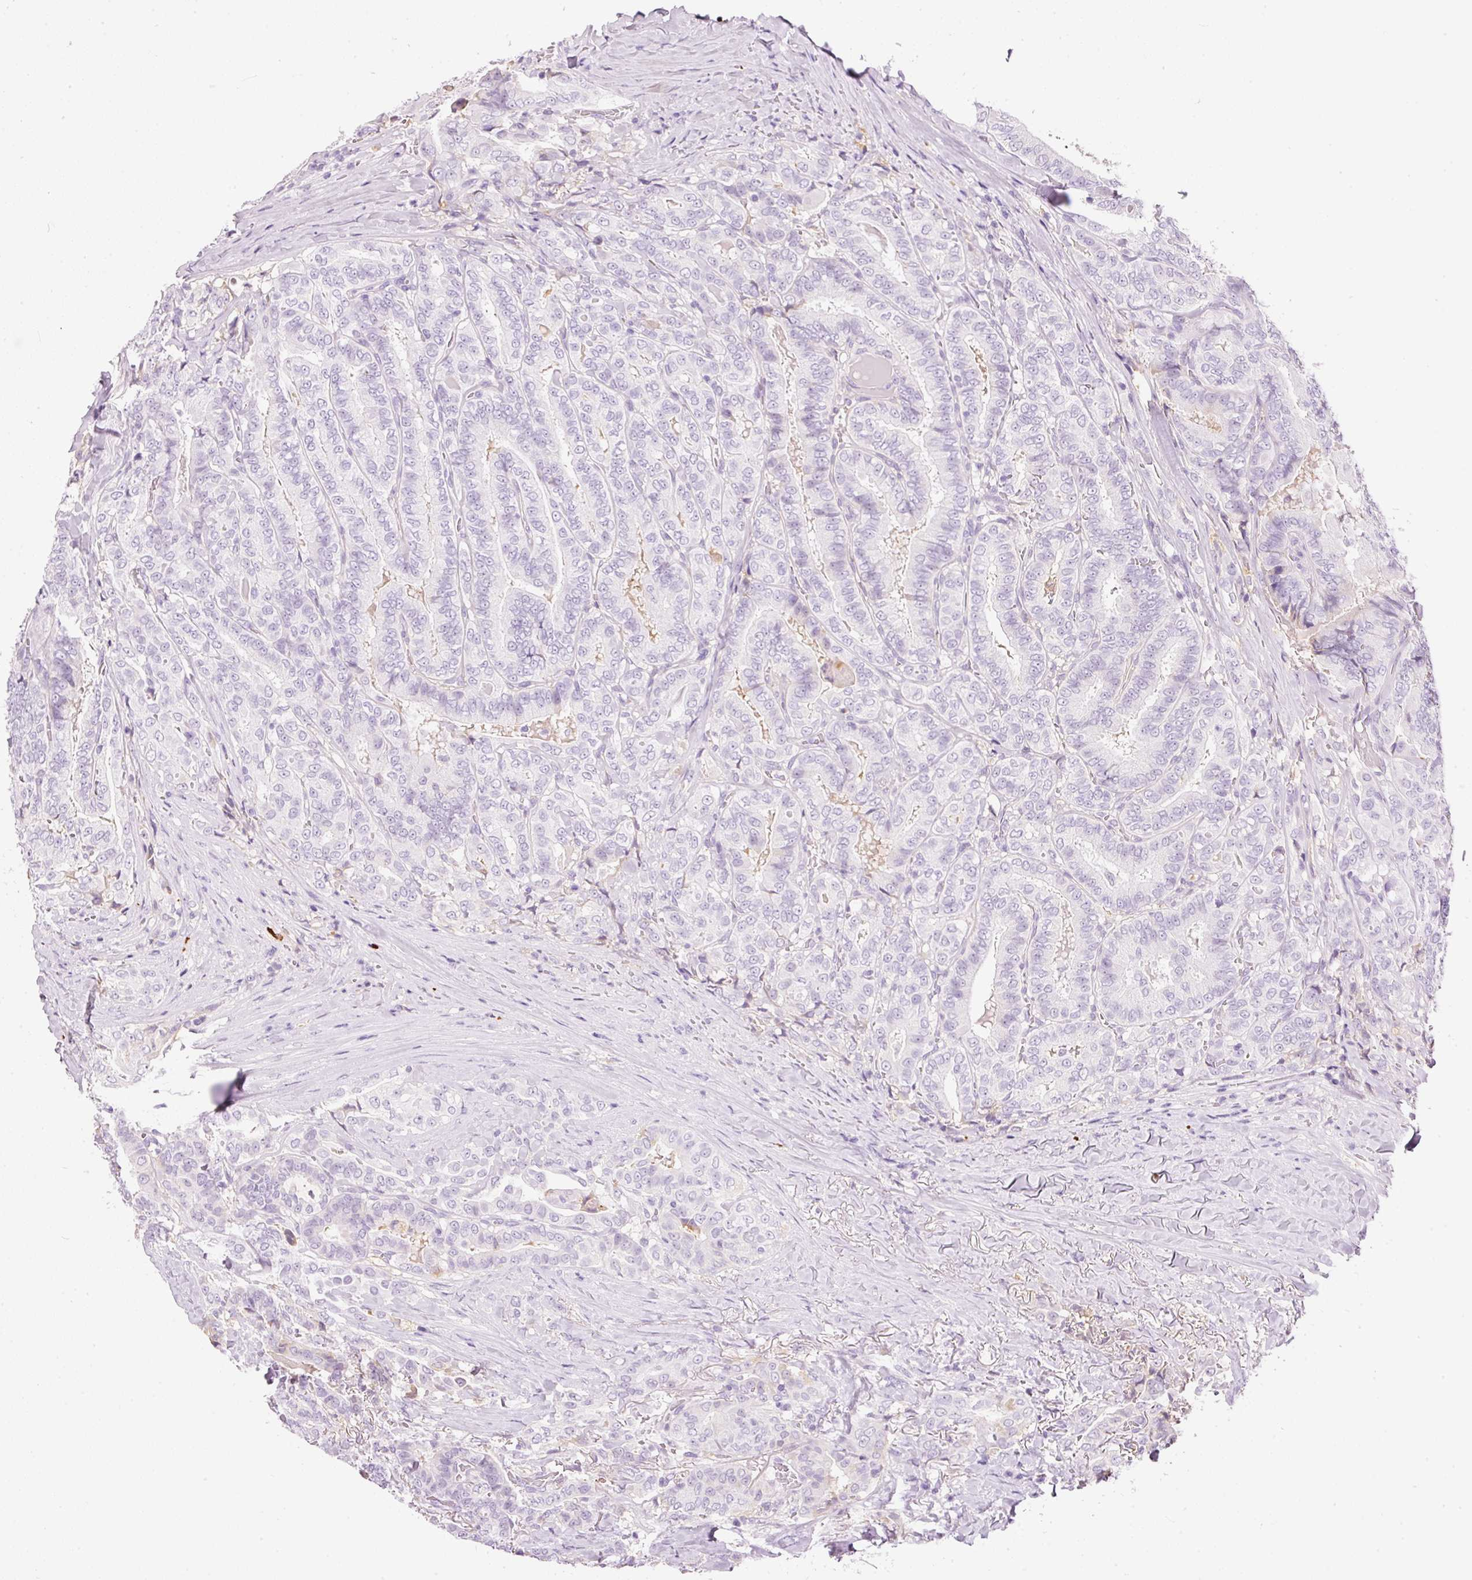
{"staining": {"intensity": "negative", "quantity": "none", "location": "none"}, "tissue": "thyroid cancer", "cell_type": "Tumor cells", "image_type": "cancer", "snomed": [{"axis": "morphology", "description": "Papillary adenocarcinoma, NOS"}, {"axis": "topography", "description": "Thyroid gland"}], "caption": "Papillary adenocarcinoma (thyroid) was stained to show a protein in brown. There is no significant staining in tumor cells.", "gene": "PRPF38B", "patient": {"sex": "male", "age": 61}}